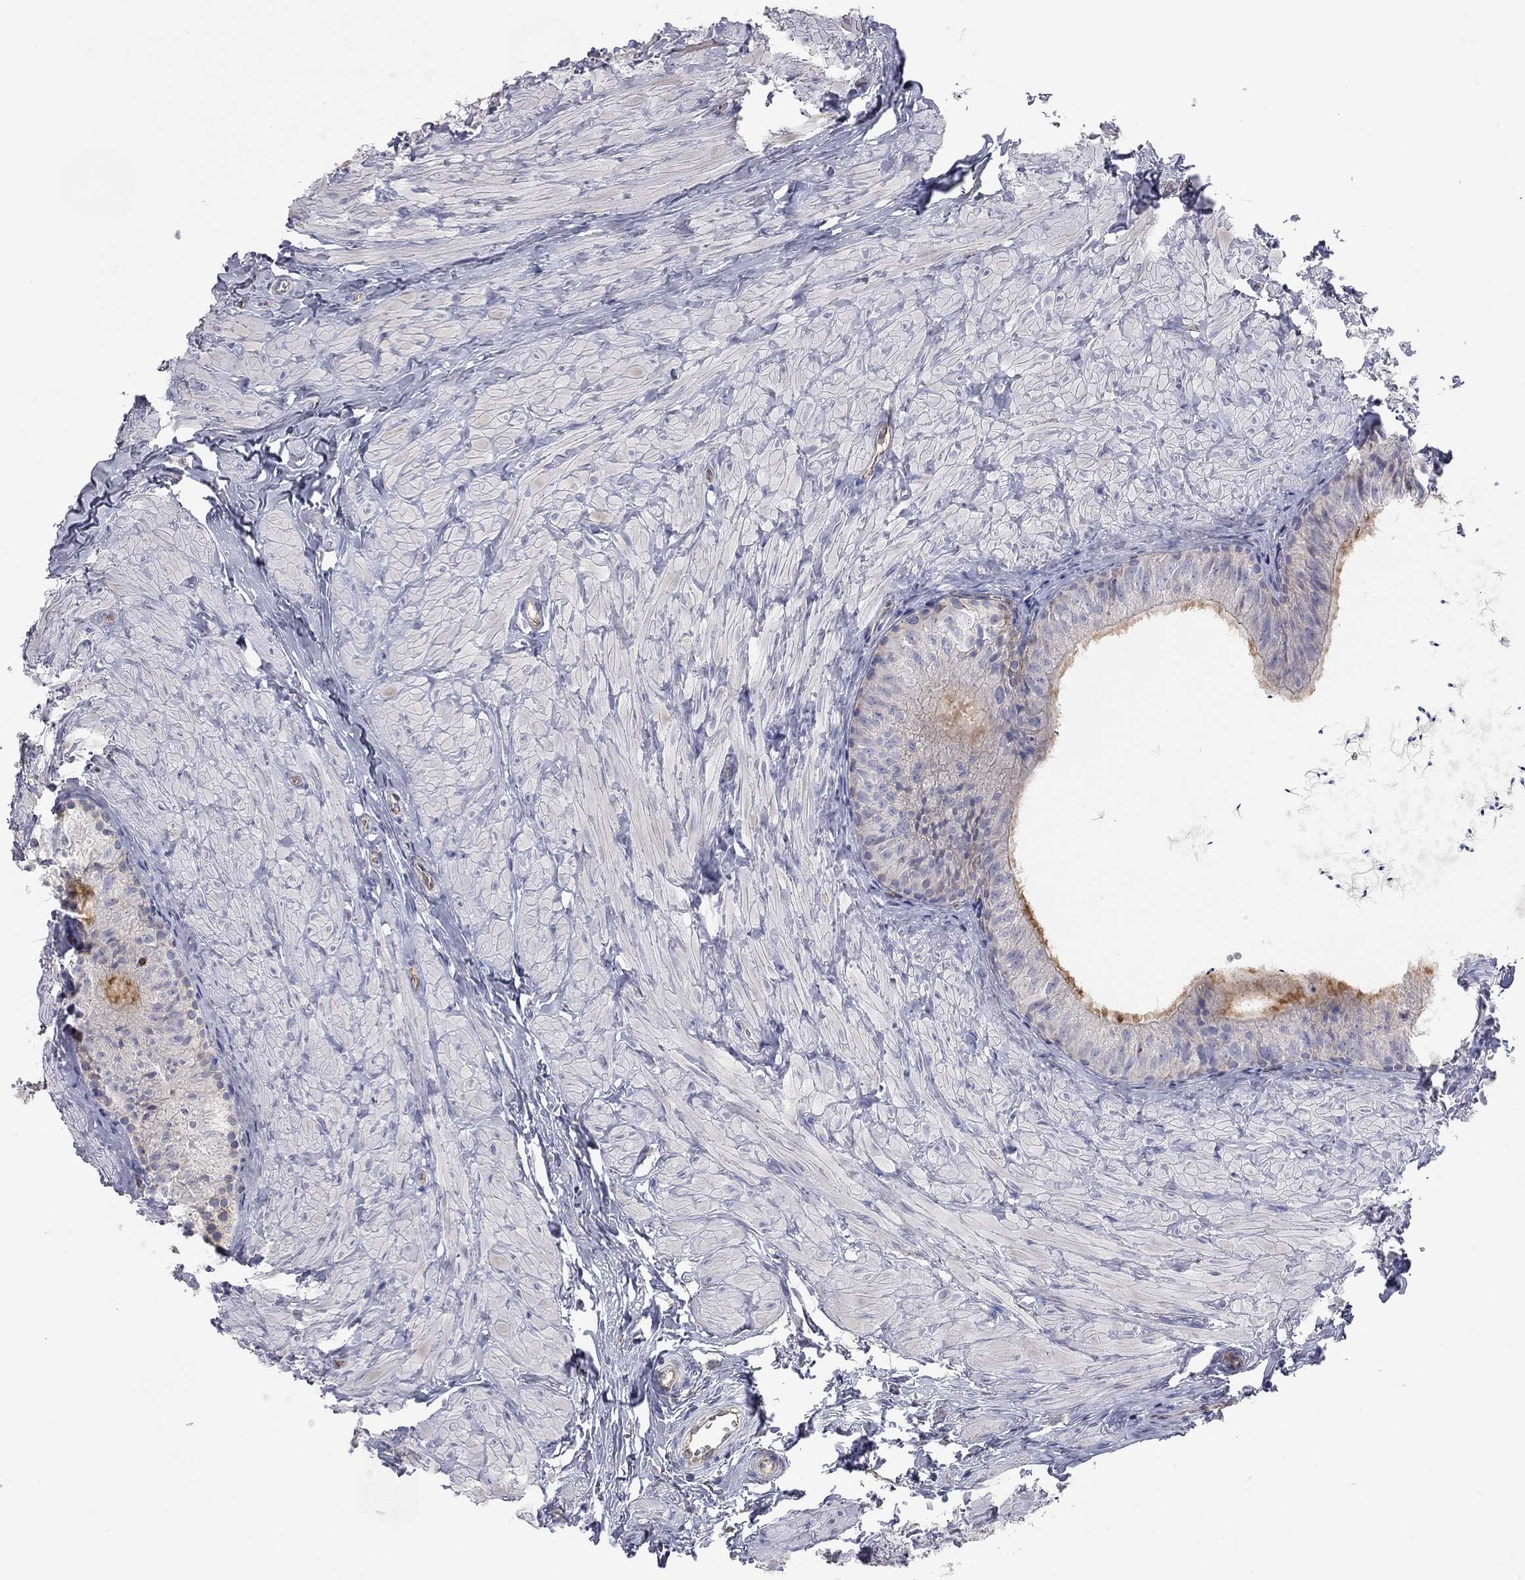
{"staining": {"intensity": "strong", "quantity": "25%-75%", "location": "cytoplasmic/membranous"}, "tissue": "epididymis", "cell_type": "Glandular cells", "image_type": "normal", "snomed": [{"axis": "morphology", "description": "Normal tissue, NOS"}, {"axis": "topography", "description": "Epididymis"}], "caption": "Epididymis stained for a protein demonstrates strong cytoplasmic/membranous positivity in glandular cells.", "gene": "GPRC5B", "patient": {"sex": "male", "age": 32}}